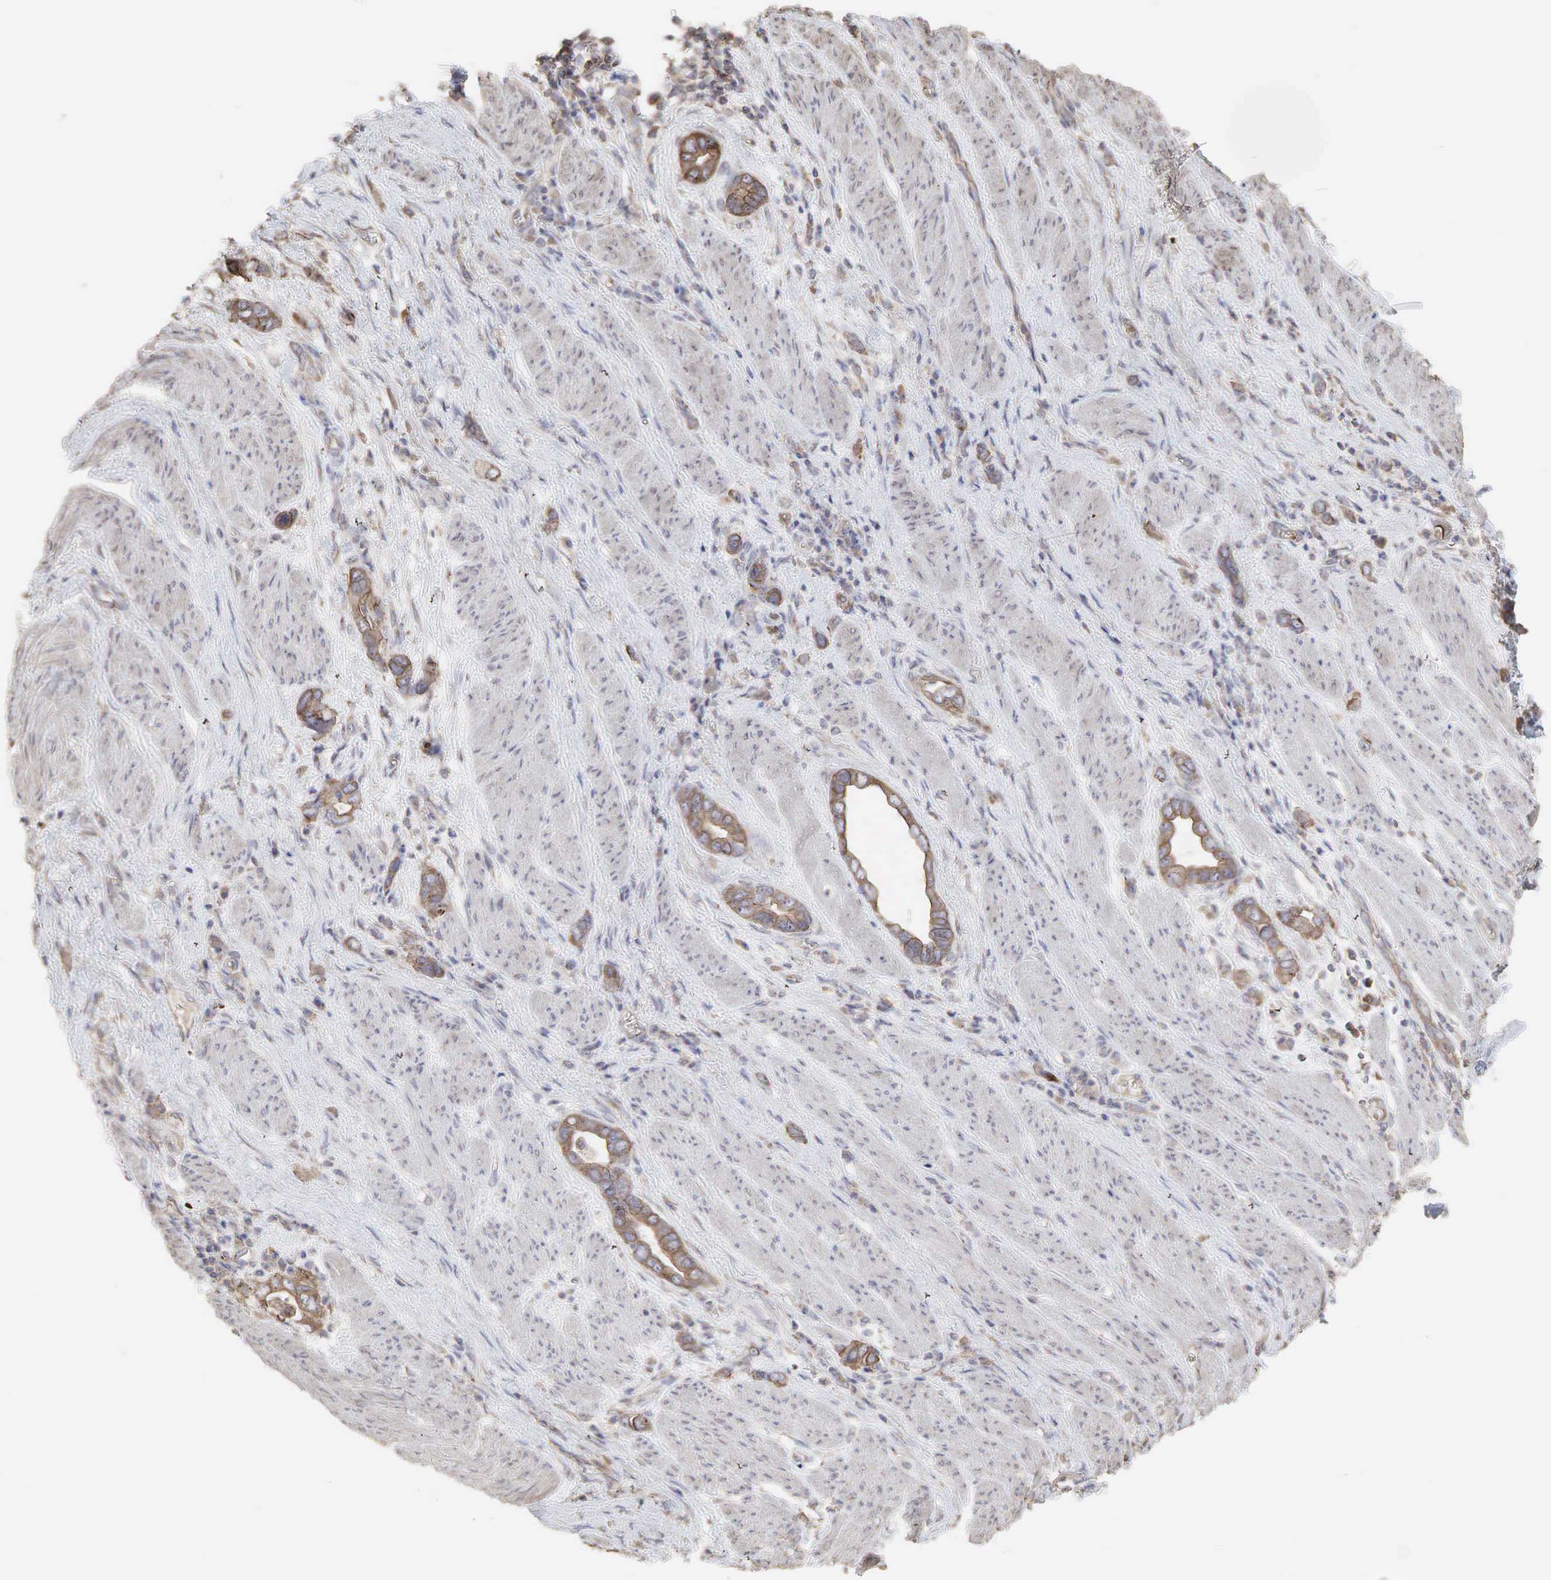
{"staining": {"intensity": "moderate", "quantity": ">75%", "location": "cytoplasmic/membranous"}, "tissue": "stomach cancer", "cell_type": "Tumor cells", "image_type": "cancer", "snomed": [{"axis": "morphology", "description": "Adenocarcinoma, NOS"}, {"axis": "topography", "description": "Stomach"}], "caption": "A high-resolution photomicrograph shows IHC staining of stomach cancer (adenocarcinoma), which exhibits moderate cytoplasmic/membranous positivity in about >75% of tumor cells. (IHC, brightfield microscopy, high magnification).", "gene": "PABPC5", "patient": {"sex": "male", "age": 78}}